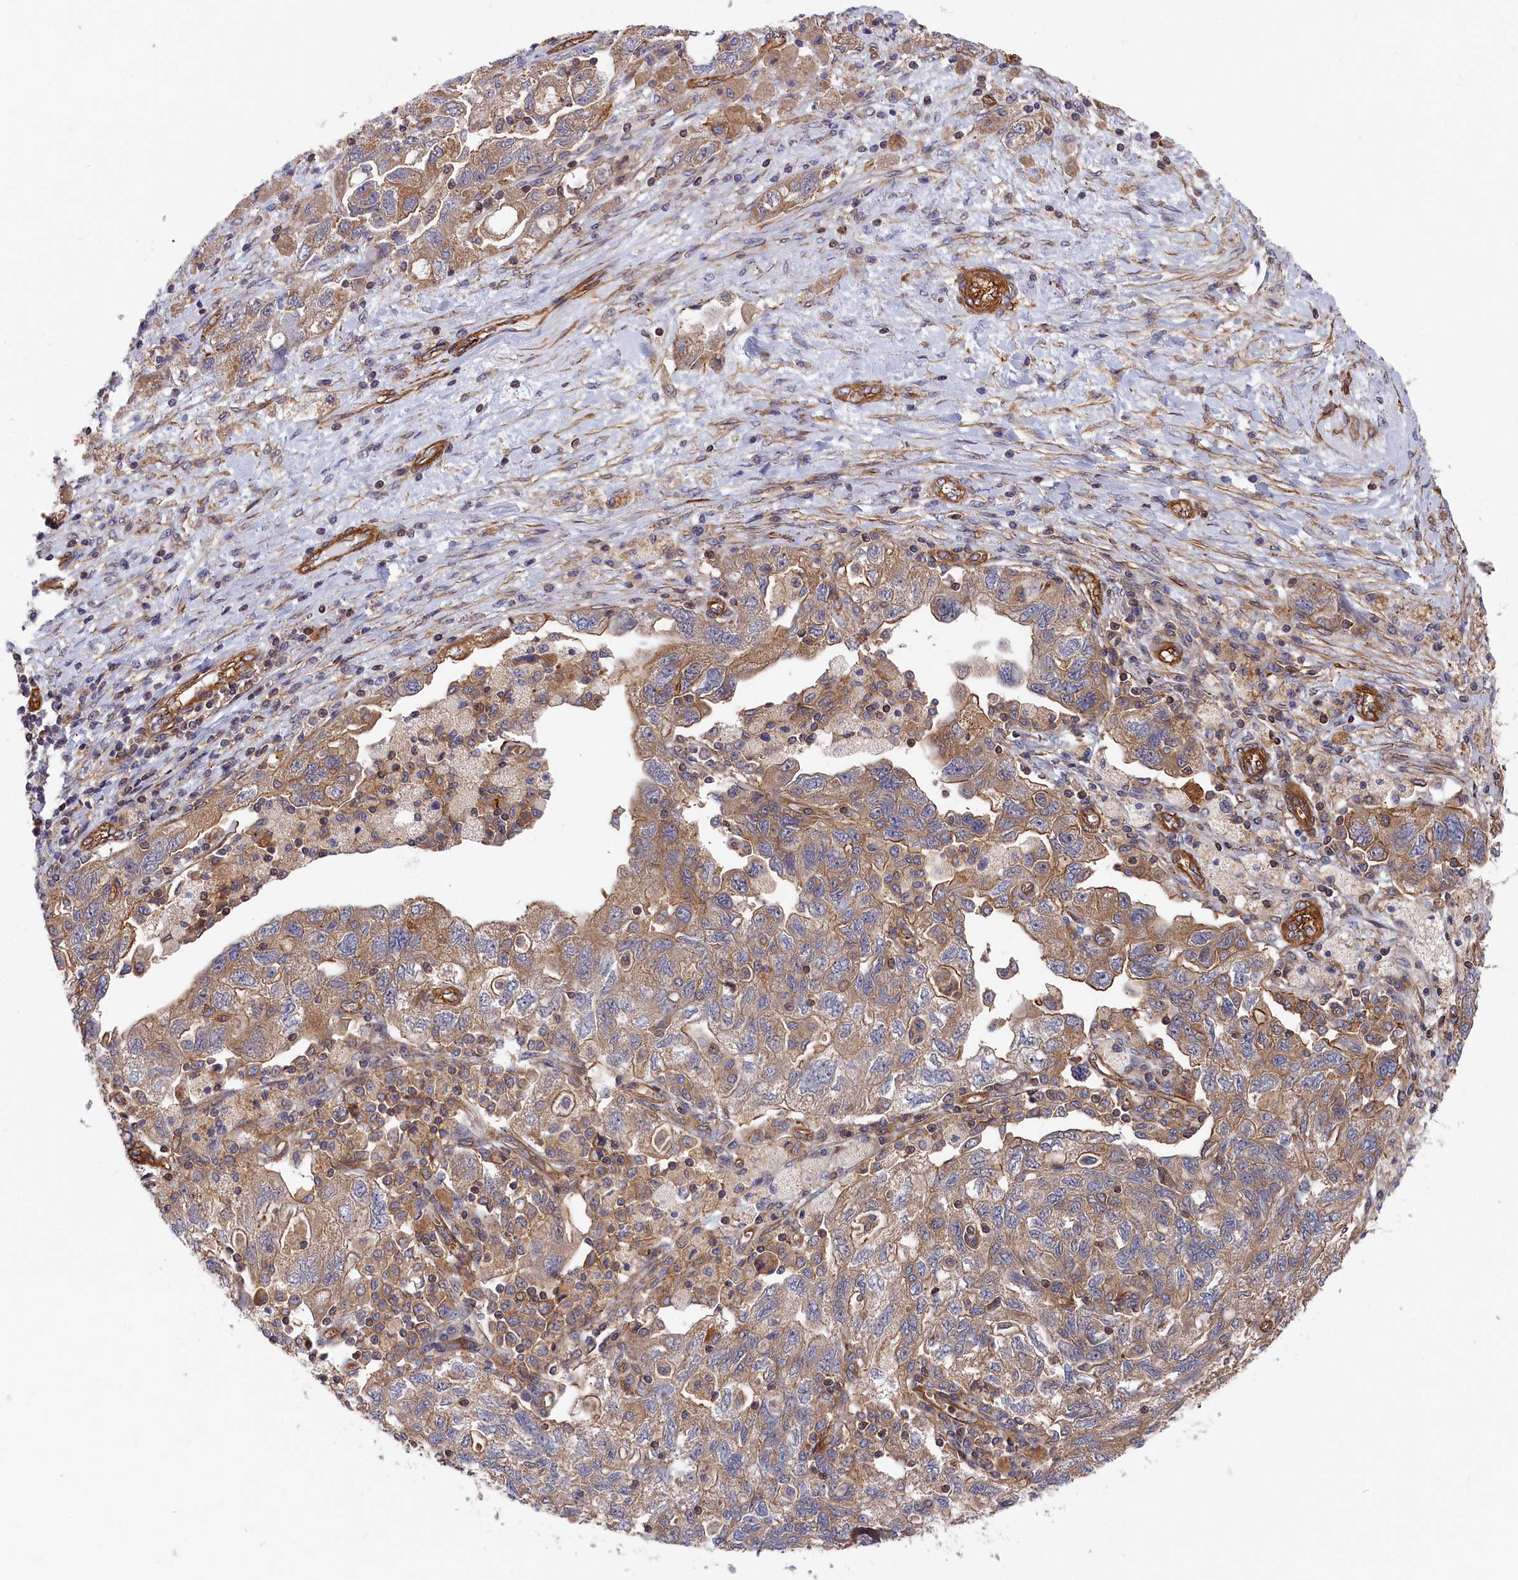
{"staining": {"intensity": "moderate", "quantity": ">75%", "location": "cytoplasmic/membranous"}, "tissue": "ovarian cancer", "cell_type": "Tumor cells", "image_type": "cancer", "snomed": [{"axis": "morphology", "description": "Carcinoma, NOS"}, {"axis": "morphology", "description": "Cystadenocarcinoma, serous, NOS"}, {"axis": "topography", "description": "Ovary"}], "caption": "Ovarian cancer (carcinoma) was stained to show a protein in brown. There is medium levels of moderate cytoplasmic/membranous positivity in approximately >75% of tumor cells.", "gene": "LDHD", "patient": {"sex": "female", "age": 69}}